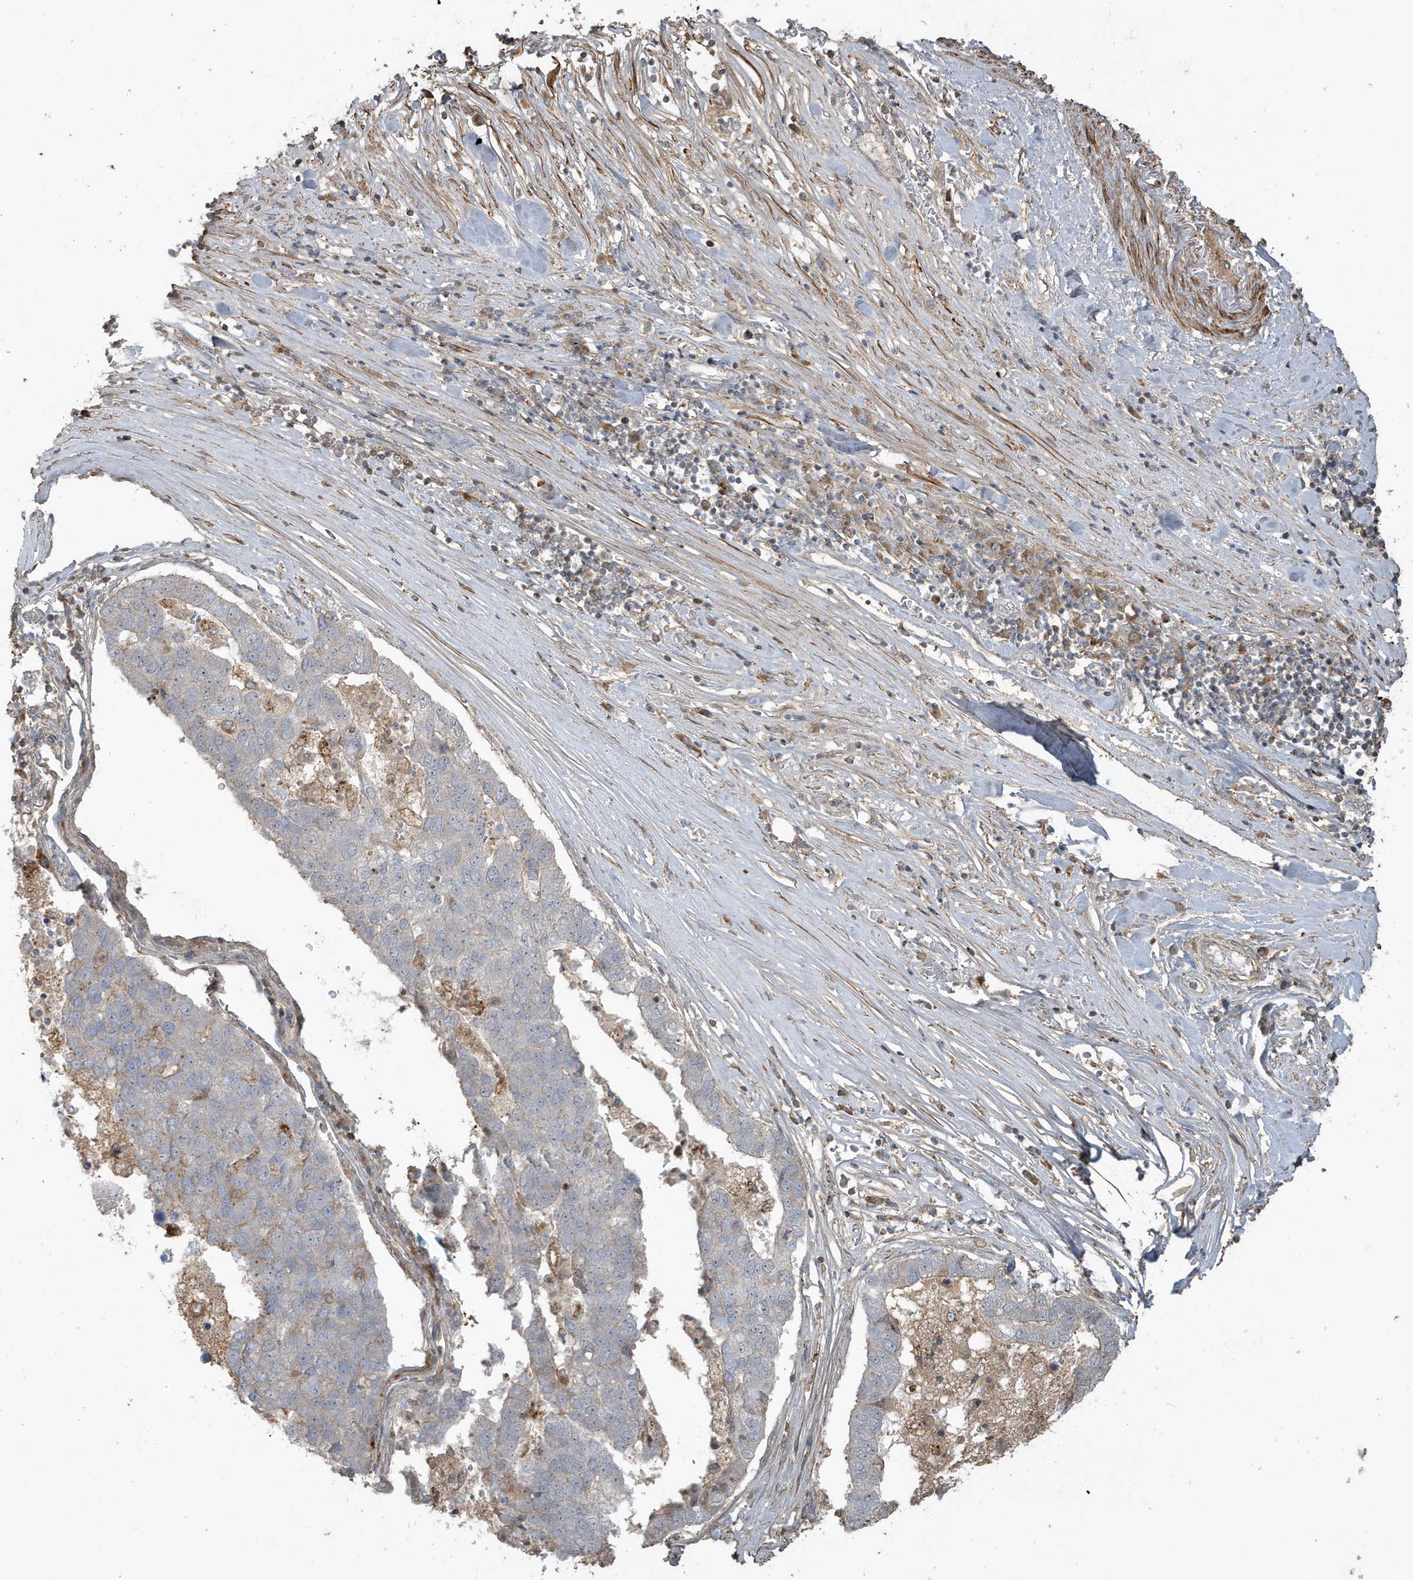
{"staining": {"intensity": "weak", "quantity": "<25%", "location": "cytoplasmic/membranous"}, "tissue": "pancreatic cancer", "cell_type": "Tumor cells", "image_type": "cancer", "snomed": [{"axis": "morphology", "description": "Adenocarcinoma, NOS"}, {"axis": "topography", "description": "Pancreas"}], "caption": "IHC image of pancreatic adenocarcinoma stained for a protein (brown), which reveals no expression in tumor cells.", "gene": "PRRT3", "patient": {"sex": "female", "age": 61}}